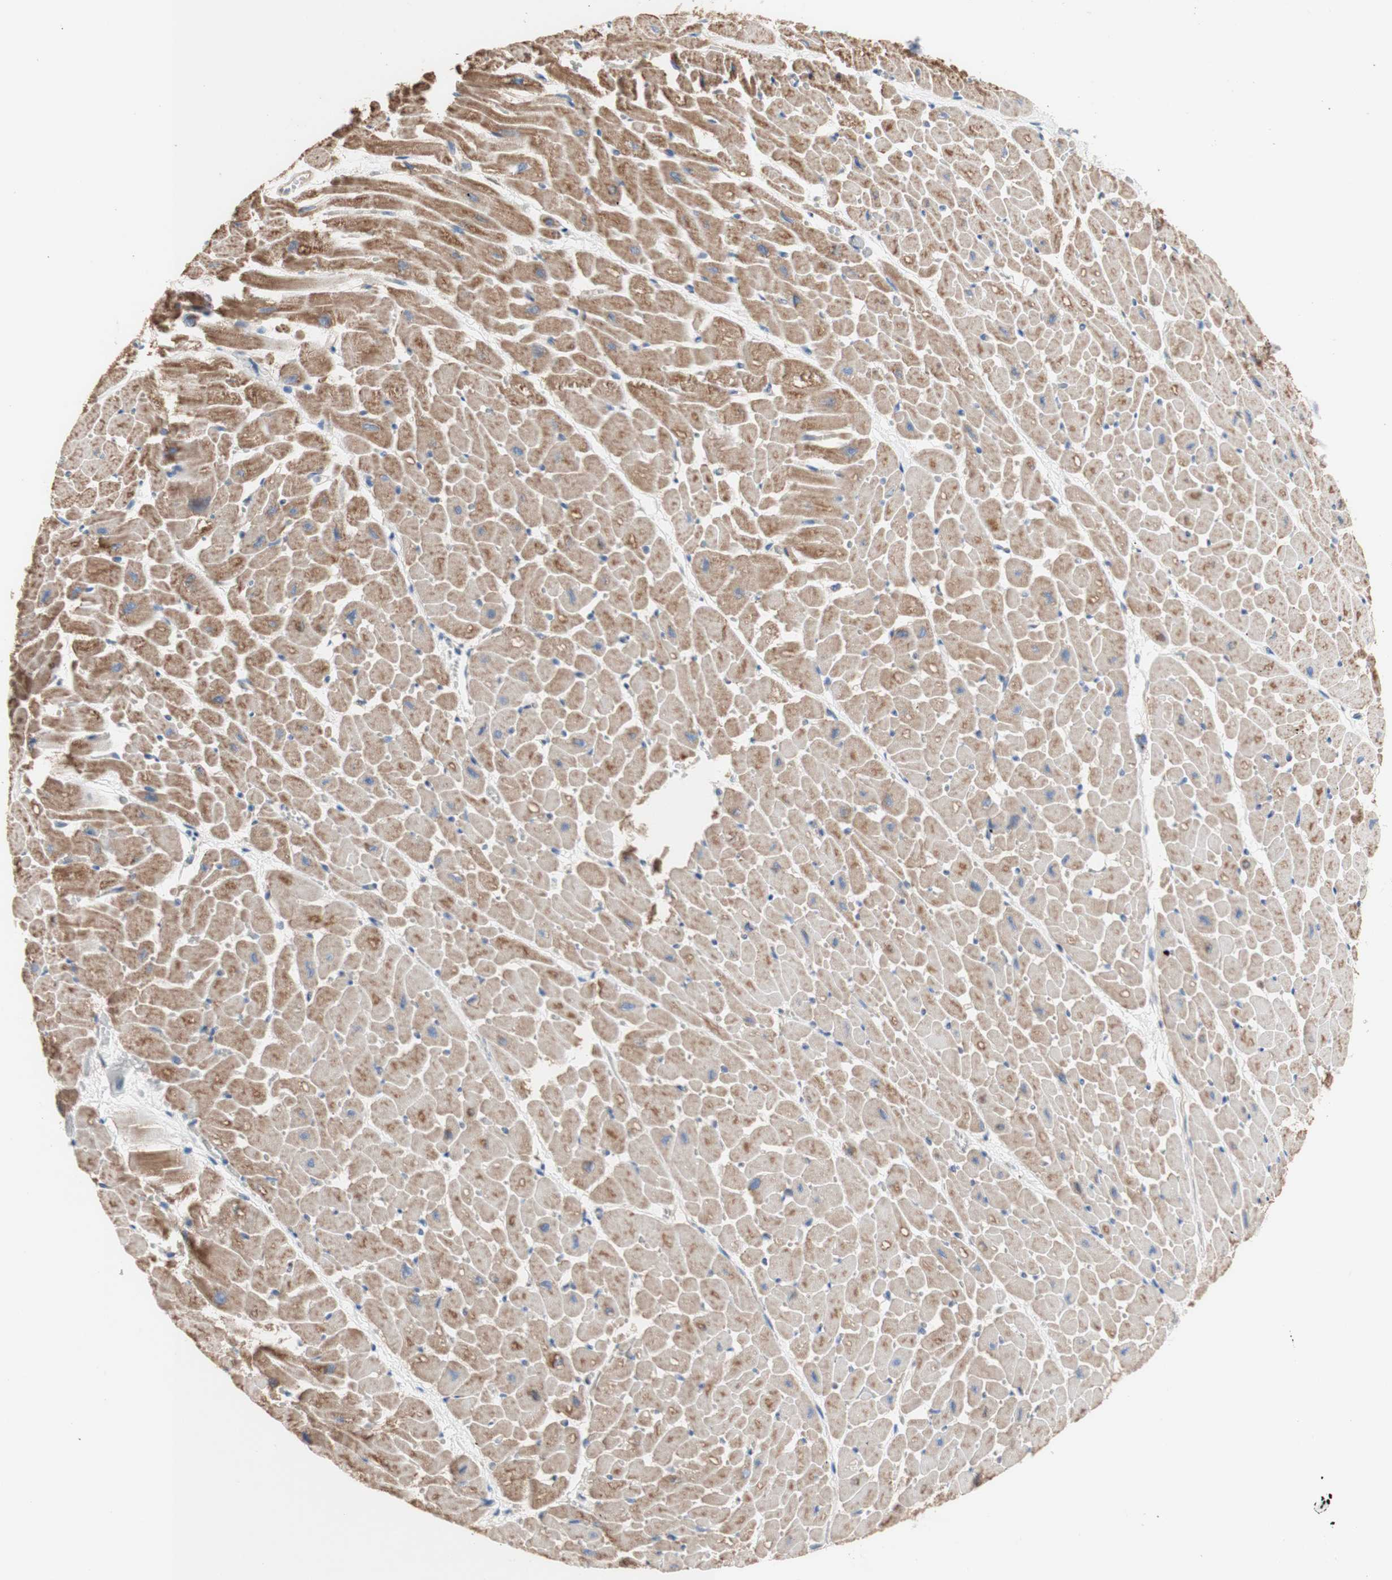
{"staining": {"intensity": "moderate", "quantity": ">75%", "location": "cytoplasmic/membranous"}, "tissue": "heart muscle", "cell_type": "Cardiomyocytes", "image_type": "normal", "snomed": [{"axis": "morphology", "description": "Normal tissue, NOS"}, {"axis": "topography", "description": "Heart"}], "caption": "The histopathology image reveals immunohistochemical staining of unremarkable heart muscle. There is moderate cytoplasmic/membranous staining is present in approximately >75% of cardiomyocytes.", "gene": "FMR1", "patient": {"sex": "male", "age": 45}}